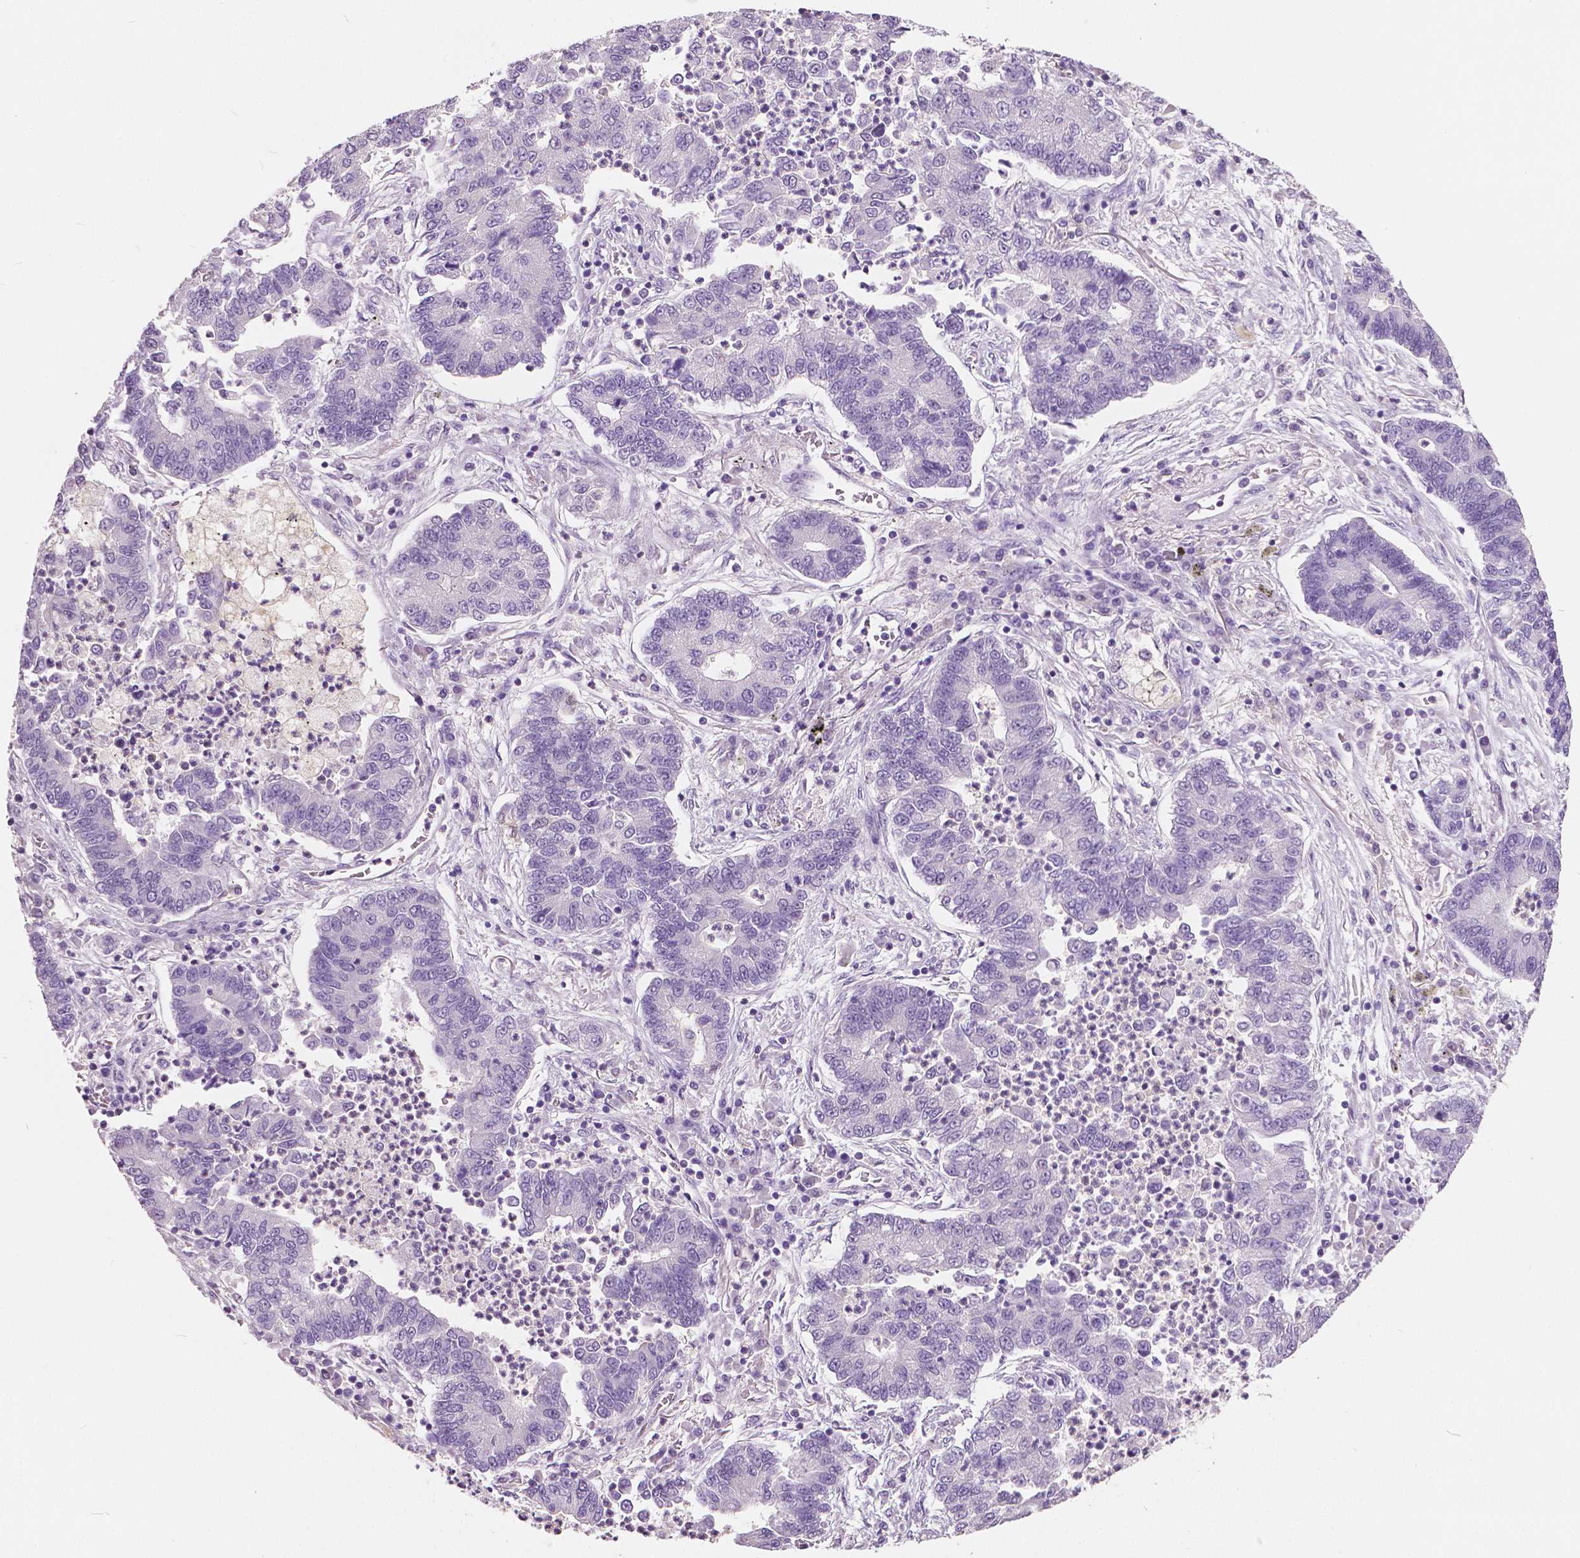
{"staining": {"intensity": "negative", "quantity": "none", "location": "none"}, "tissue": "lung cancer", "cell_type": "Tumor cells", "image_type": "cancer", "snomed": [{"axis": "morphology", "description": "Adenocarcinoma, NOS"}, {"axis": "topography", "description": "Lung"}], "caption": "A histopathology image of adenocarcinoma (lung) stained for a protein demonstrates no brown staining in tumor cells.", "gene": "TKFC", "patient": {"sex": "female", "age": 57}}